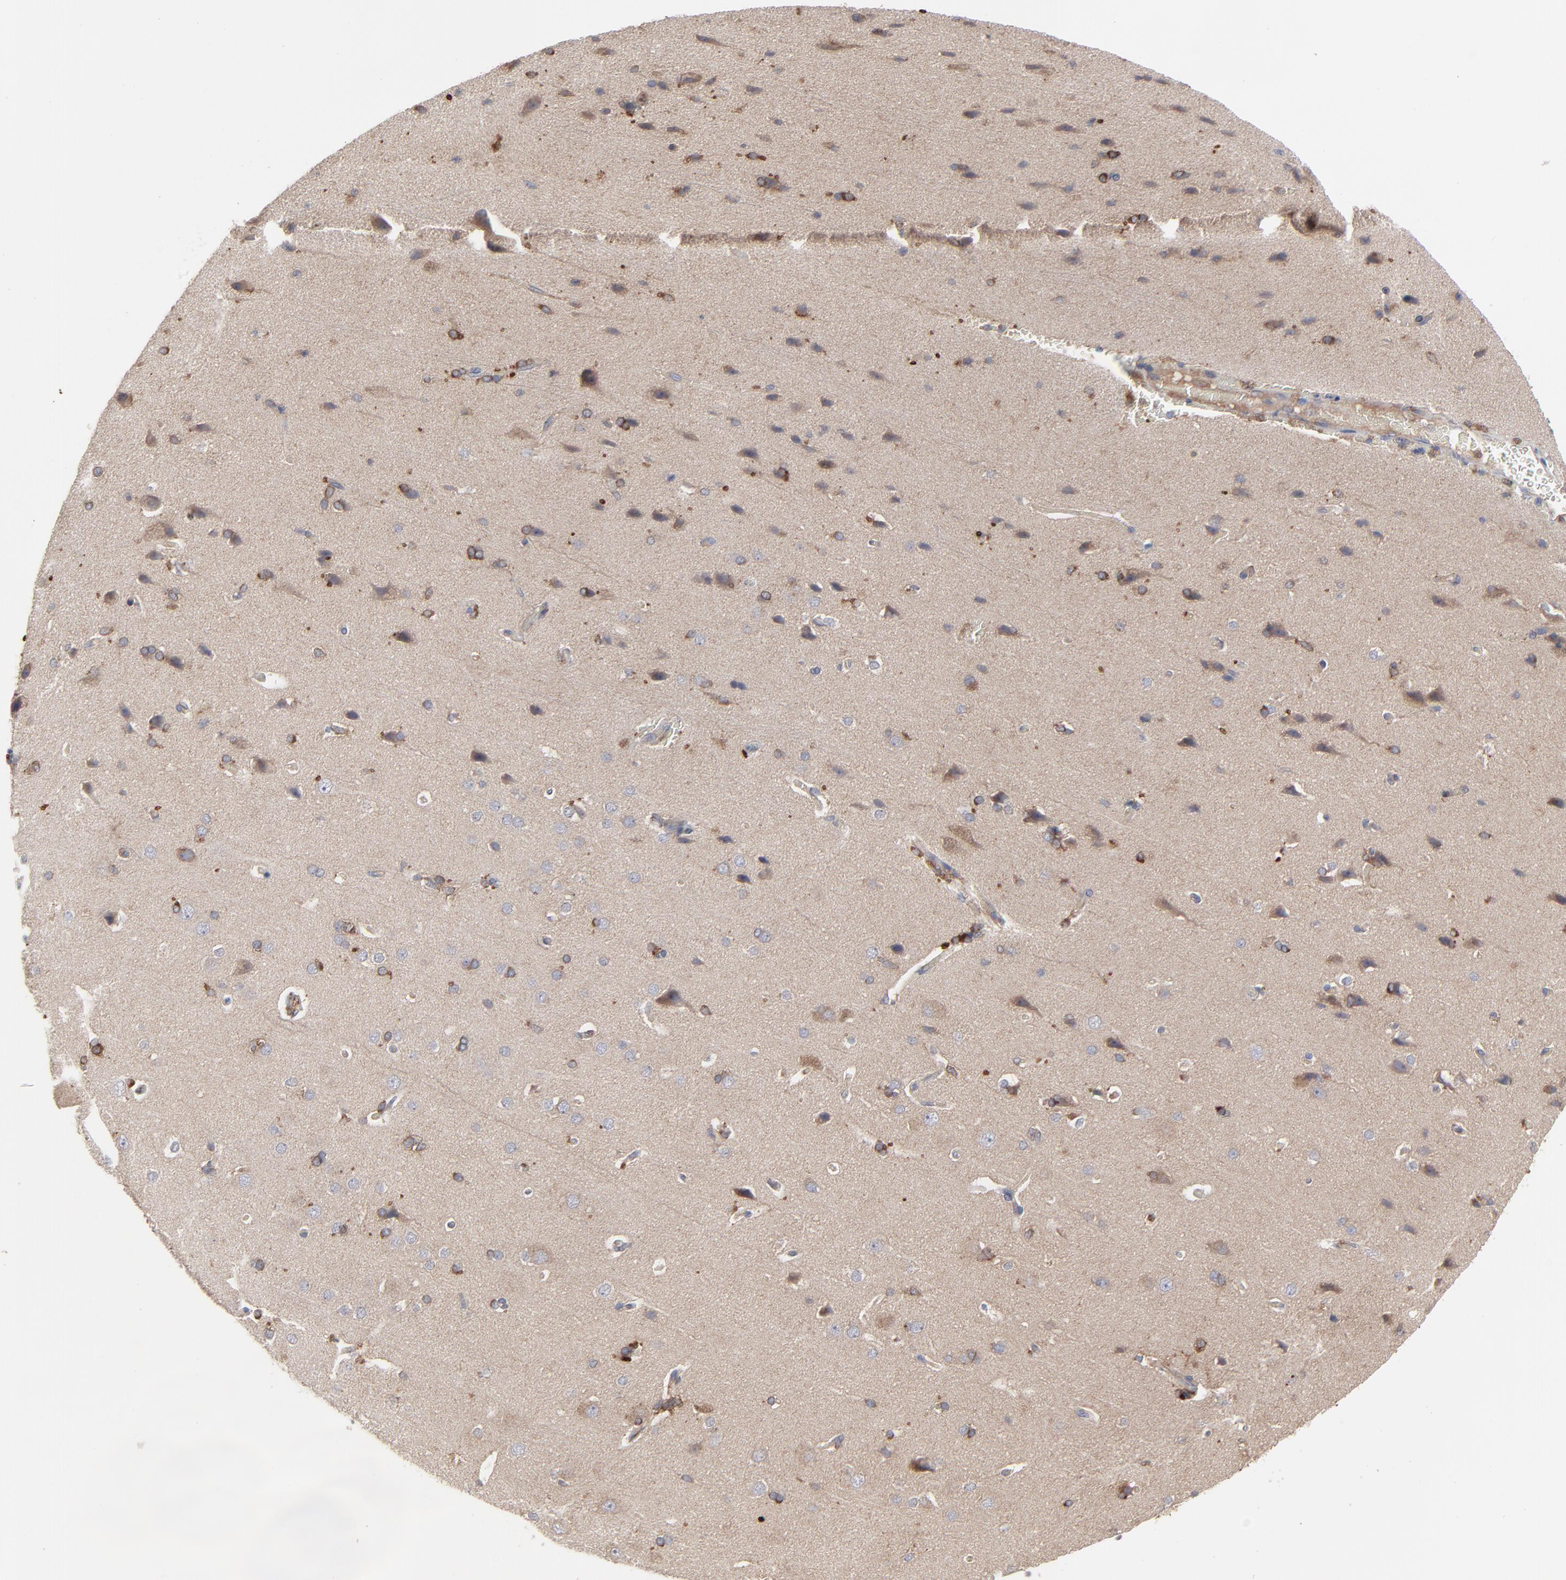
{"staining": {"intensity": "weak", "quantity": ">75%", "location": "cytoplasmic/membranous"}, "tissue": "cerebral cortex", "cell_type": "Endothelial cells", "image_type": "normal", "snomed": [{"axis": "morphology", "description": "Normal tissue, NOS"}, {"axis": "topography", "description": "Cerebral cortex"}], "caption": "Weak cytoplasmic/membranous staining is present in approximately >75% of endothelial cells in normal cerebral cortex. (DAB (3,3'-diaminobenzidine) IHC with brightfield microscopy, high magnification).", "gene": "RAB9A", "patient": {"sex": "male", "age": 62}}